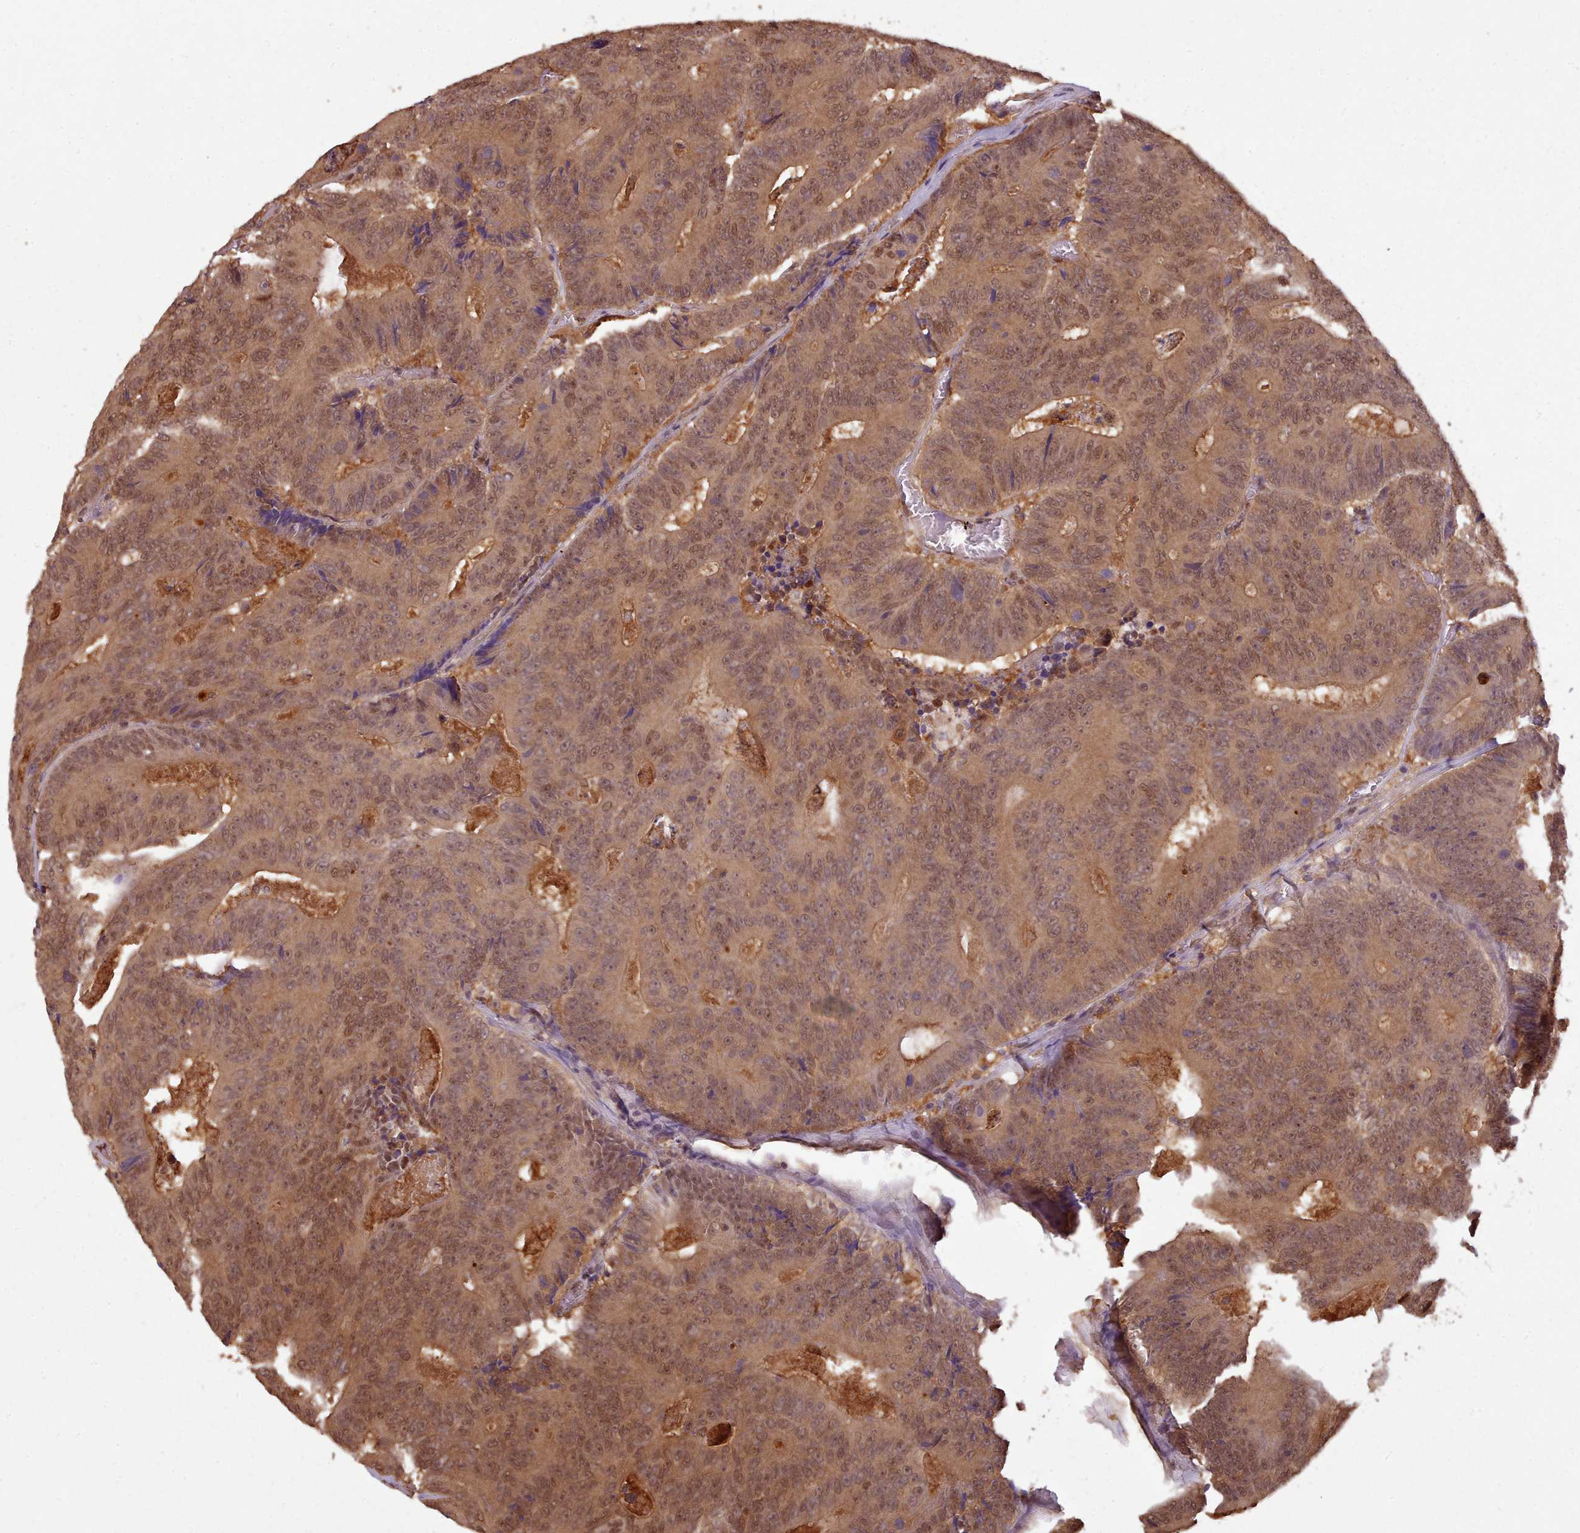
{"staining": {"intensity": "moderate", "quantity": ">75%", "location": "cytoplasmic/membranous,nuclear"}, "tissue": "colorectal cancer", "cell_type": "Tumor cells", "image_type": "cancer", "snomed": [{"axis": "morphology", "description": "Adenocarcinoma, NOS"}, {"axis": "topography", "description": "Colon"}], "caption": "Immunohistochemical staining of human colorectal cancer demonstrates moderate cytoplasmic/membranous and nuclear protein expression in about >75% of tumor cells. Nuclei are stained in blue.", "gene": "RPS27A", "patient": {"sex": "male", "age": 83}}